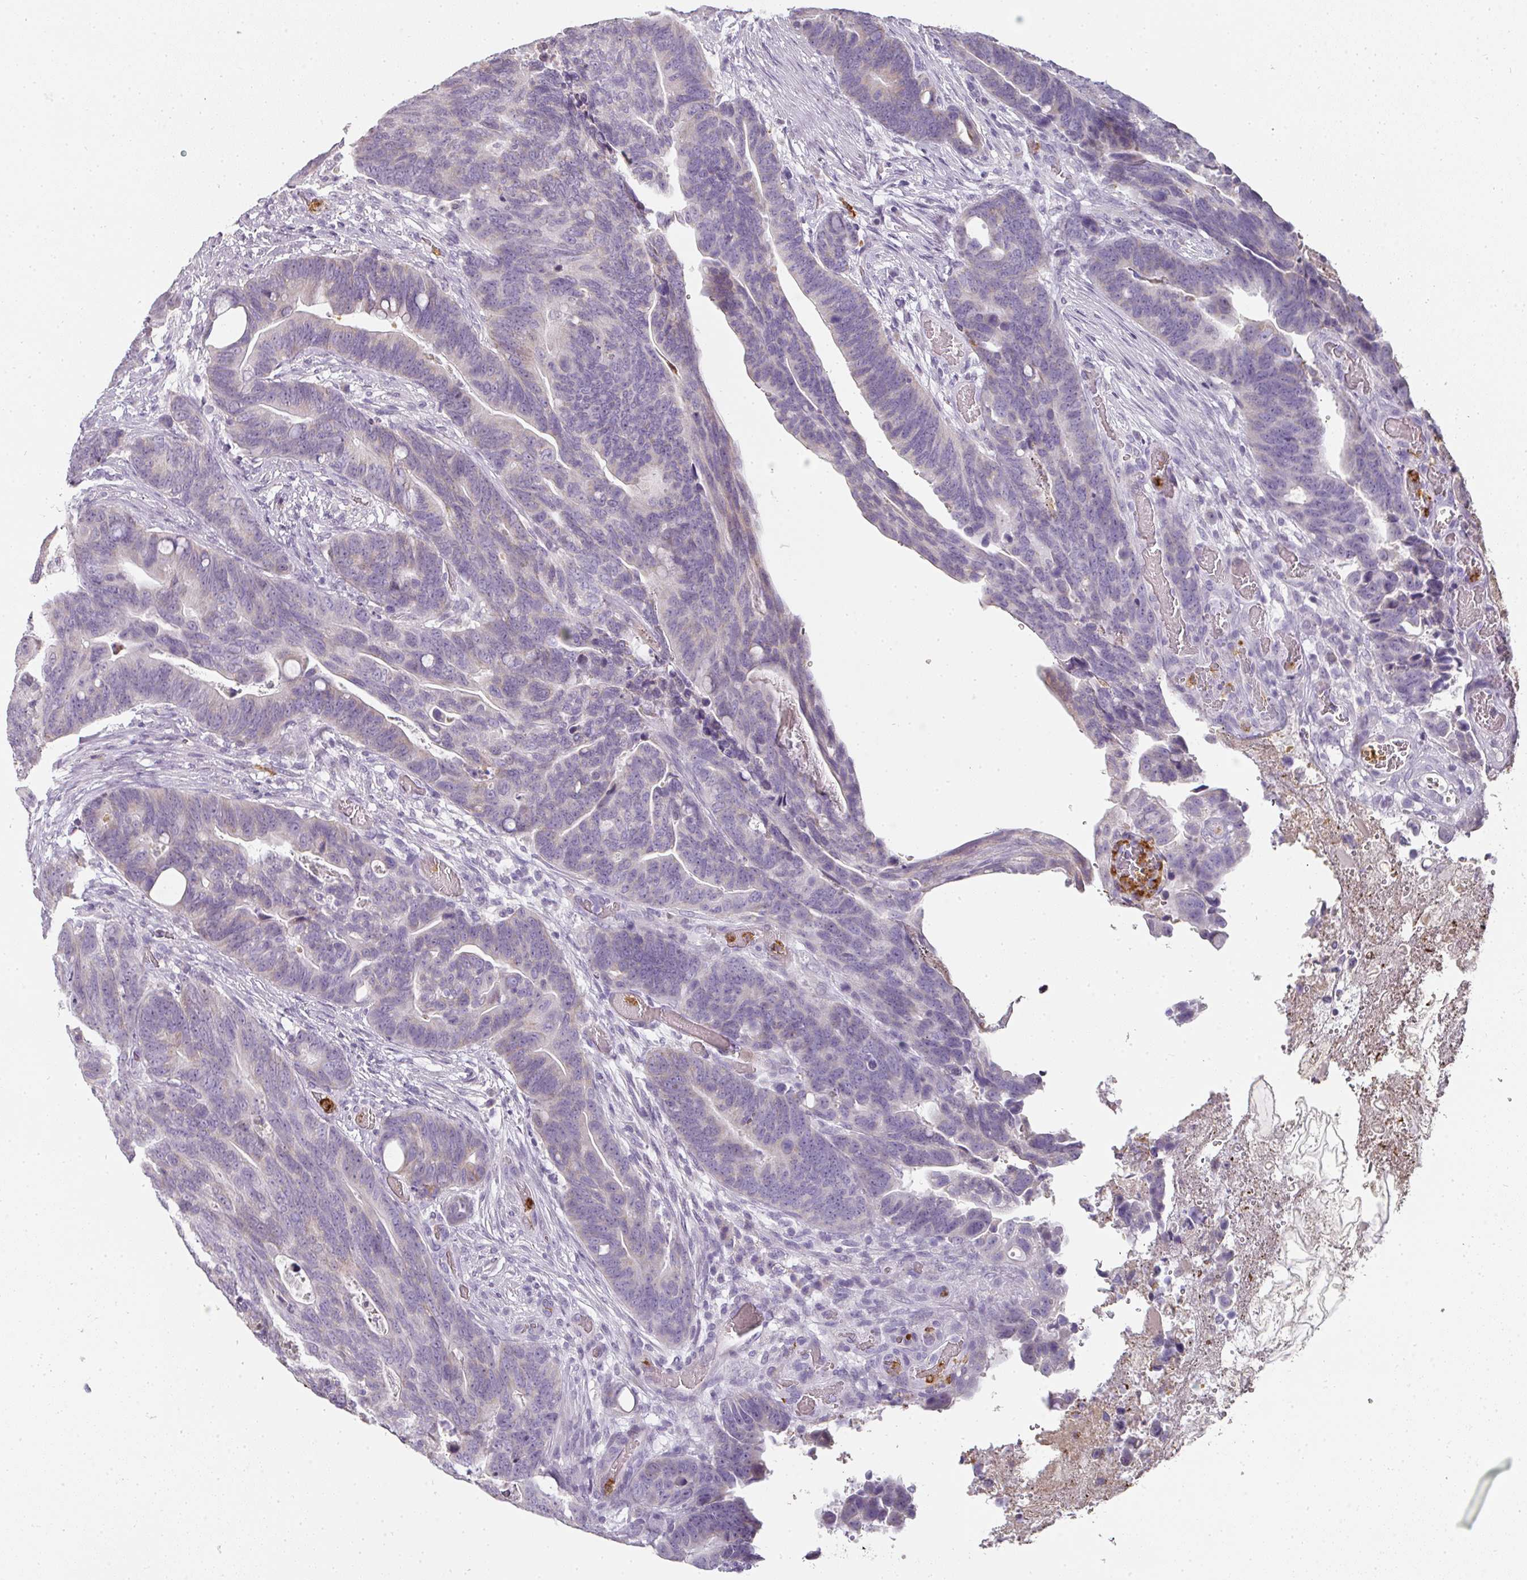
{"staining": {"intensity": "negative", "quantity": "none", "location": "none"}, "tissue": "colorectal cancer", "cell_type": "Tumor cells", "image_type": "cancer", "snomed": [{"axis": "morphology", "description": "Adenocarcinoma, NOS"}, {"axis": "topography", "description": "Colon"}], "caption": "A high-resolution micrograph shows immunohistochemistry (IHC) staining of adenocarcinoma (colorectal), which demonstrates no significant staining in tumor cells.", "gene": "CAMP", "patient": {"sex": "female", "age": 82}}